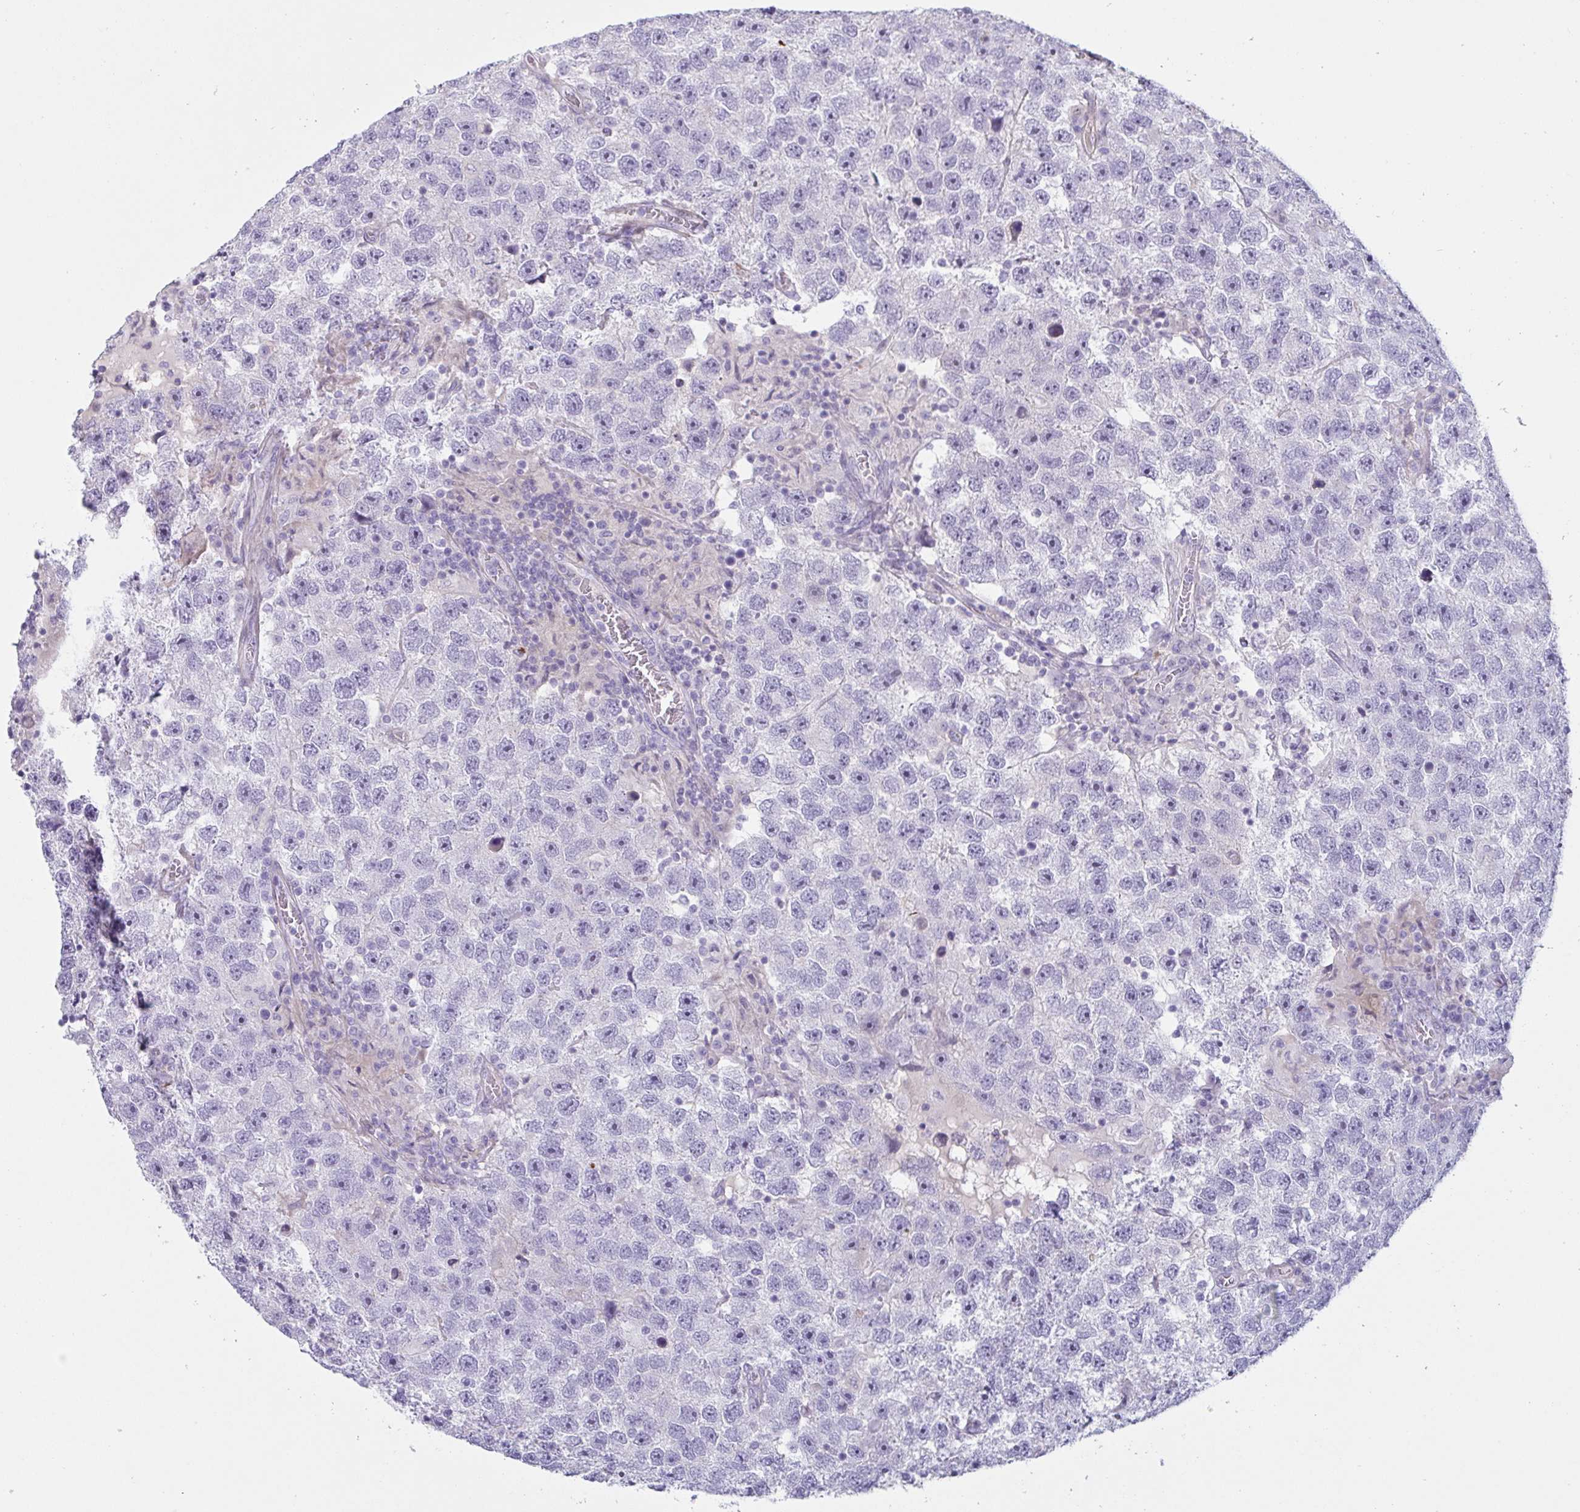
{"staining": {"intensity": "negative", "quantity": "none", "location": "none"}, "tissue": "testis cancer", "cell_type": "Tumor cells", "image_type": "cancer", "snomed": [{"axis": "morphology", "description": "Seminoma, NOS"}, {"axis": "topography", "description": "Testis"}], "caption": "High power microscopy histopathology image of an immunohistochemistry (IHC) micrograph of testis cancer, revealing no significant staining in tumor cells. (Immunohistochemistry (ihc), brightfield microscopy, high magnification).", "gene": "OR5P3", "patient": {"sex": "male", "age": 26}}